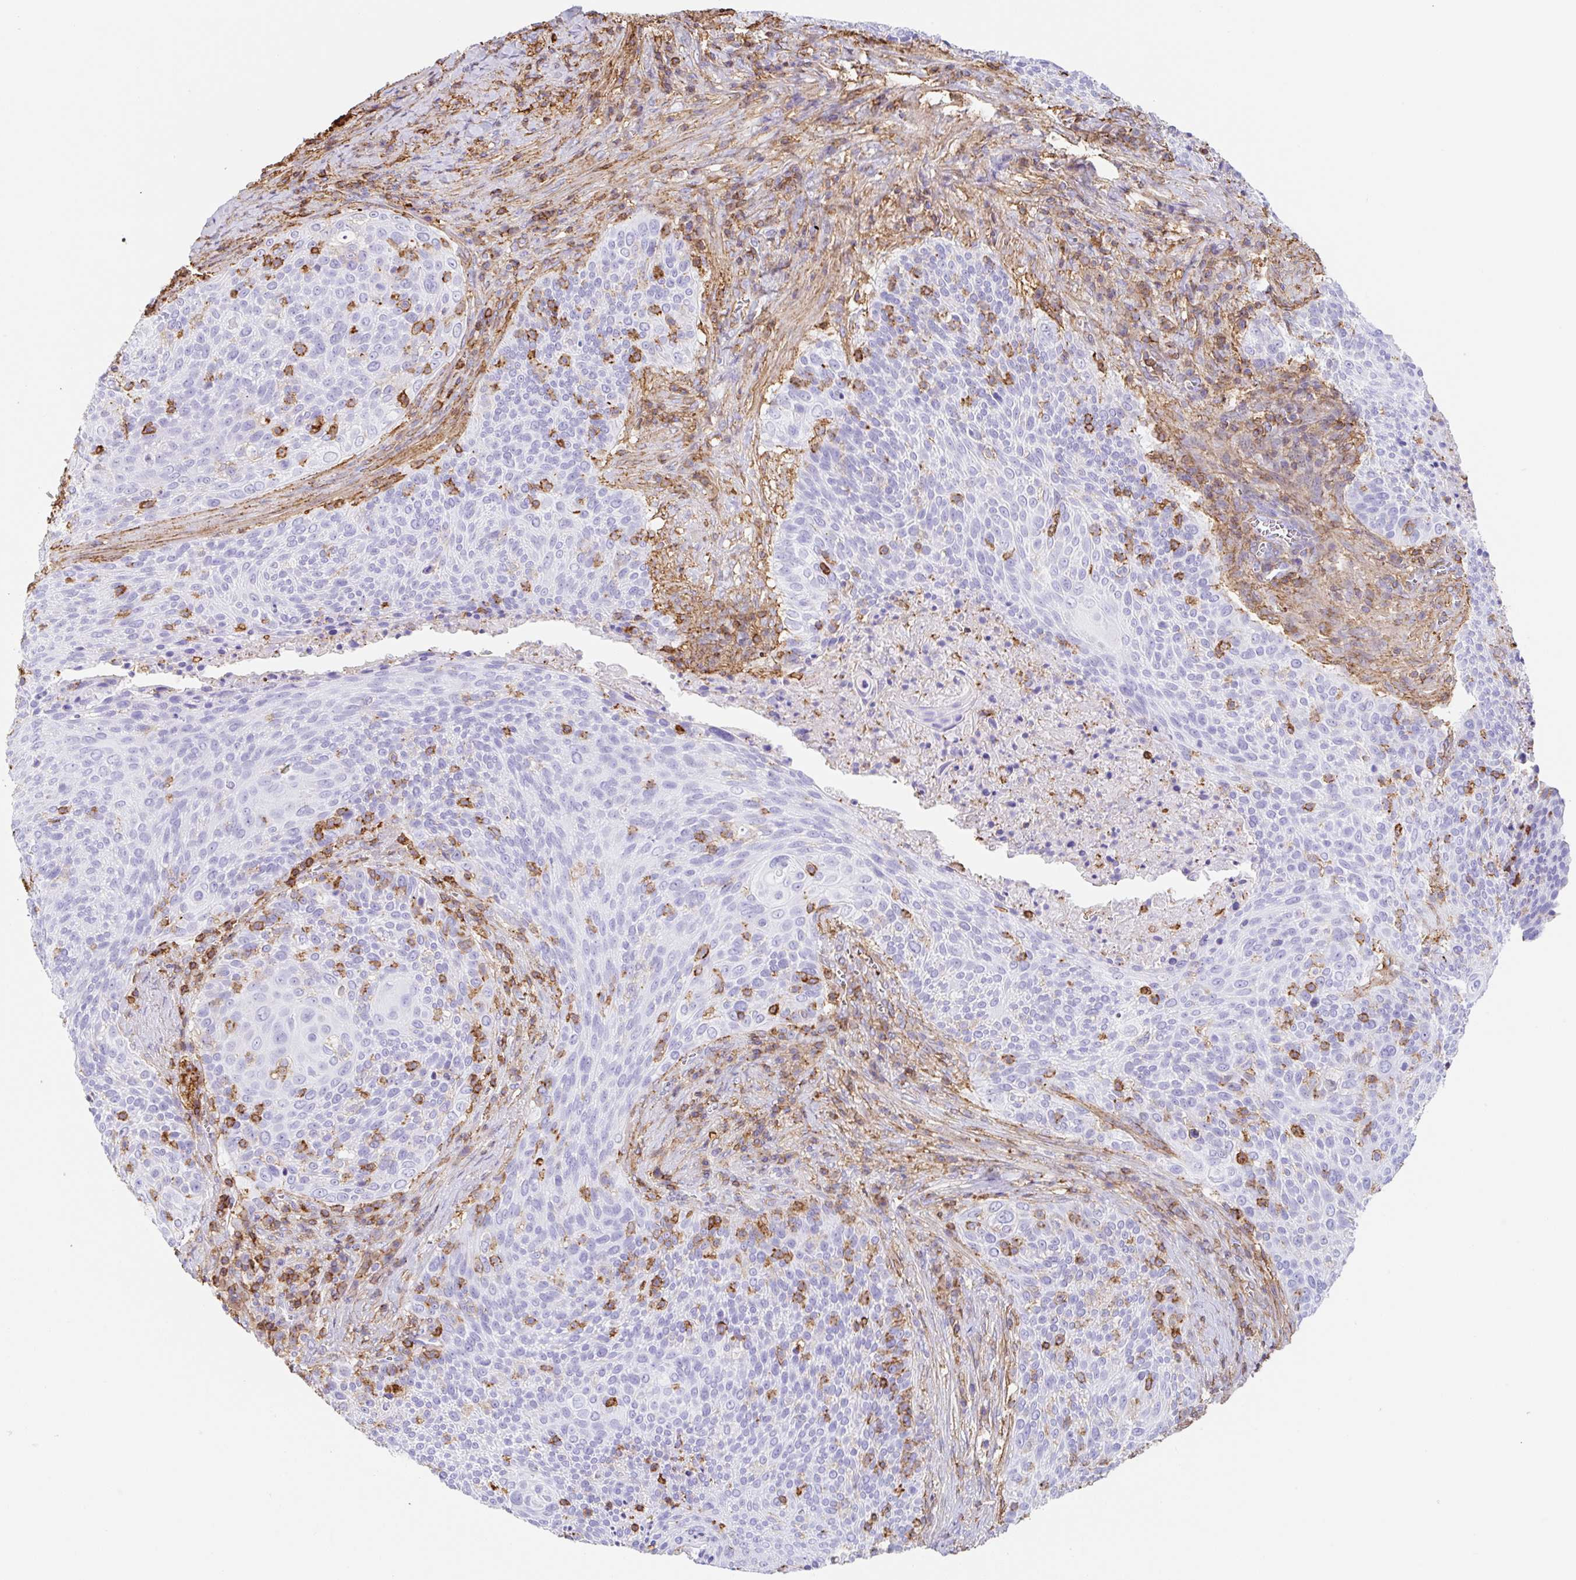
{"staining": {"intensity": "negative", "quantity": "none", "location": "none"}, "tissue": "cervical cancer", "cell_type": "Tumor cells", "image_type": "cancer", "snomed": [{"axis": "morphology", "description": "Squamous cell carcinoma, NOS"}, {"axis": "topography", "description": "Cervix"}], "caption": "Protein analysis of cervical squamous cell carcinoma reveals no significant staining in tumor cells.", "gene": "MTTP", "patient": {"sex": "female", "age": 31}}